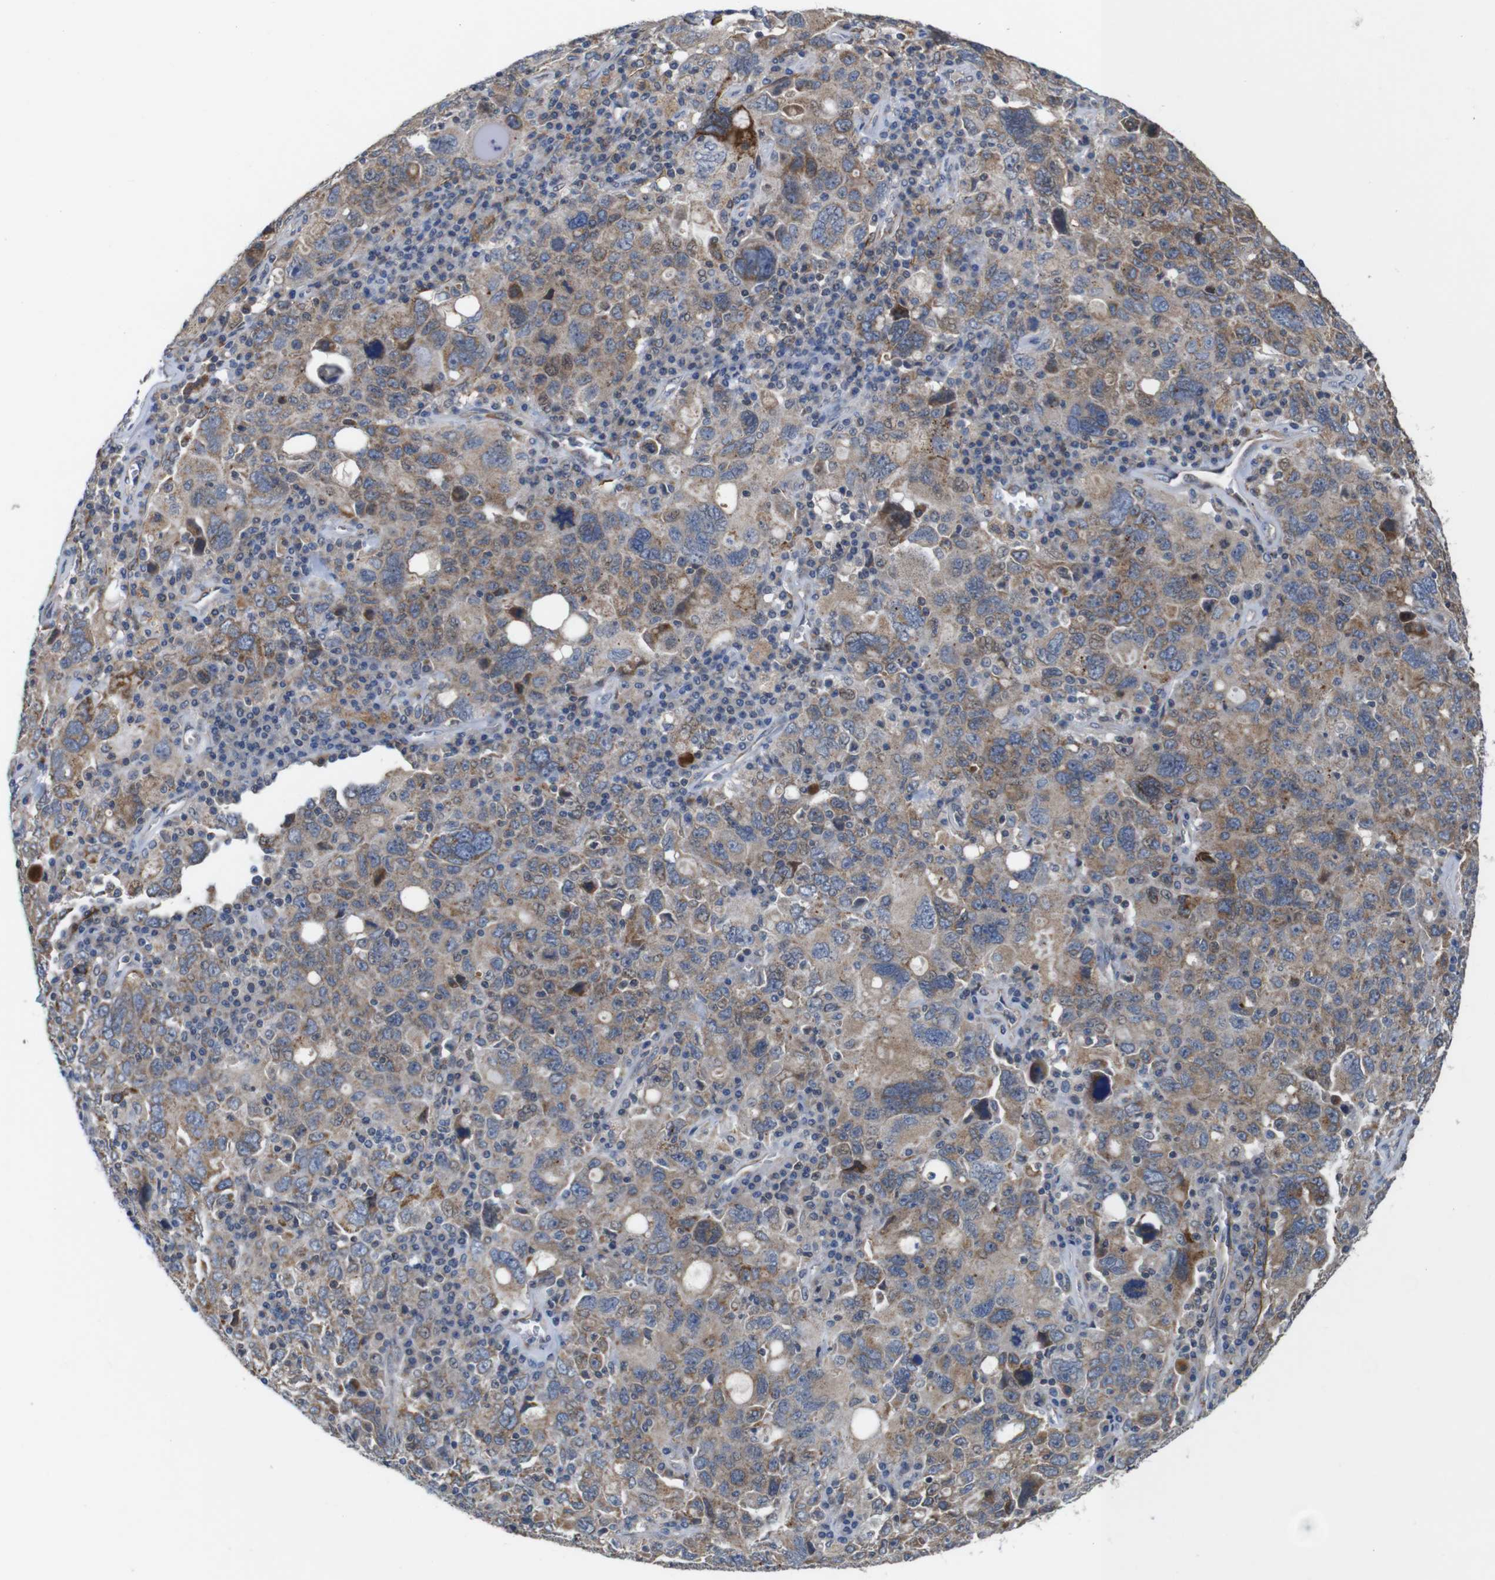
{"staining": {"intensity": "weak", "quantity": ">75%", "location": "cytoplasmic/membranous"}, "tissue": "ovarian cancer", "cell_type": "Tumor cells", "image_type": "cancer", "snomed": [{"axis": "morphology", "description": "Carcinoma, endometroid"}, {"axis": "topography", "description": "Ovary"}], "caption": "A micrograph showing weak cytoplasmic/membranous positivity in about >75% of tumor cells in ovarian cancer, as visualized by brown immunohistochemical staining.", "gene": "GGT7", "patient": {"sex": "female", "age": 62}}